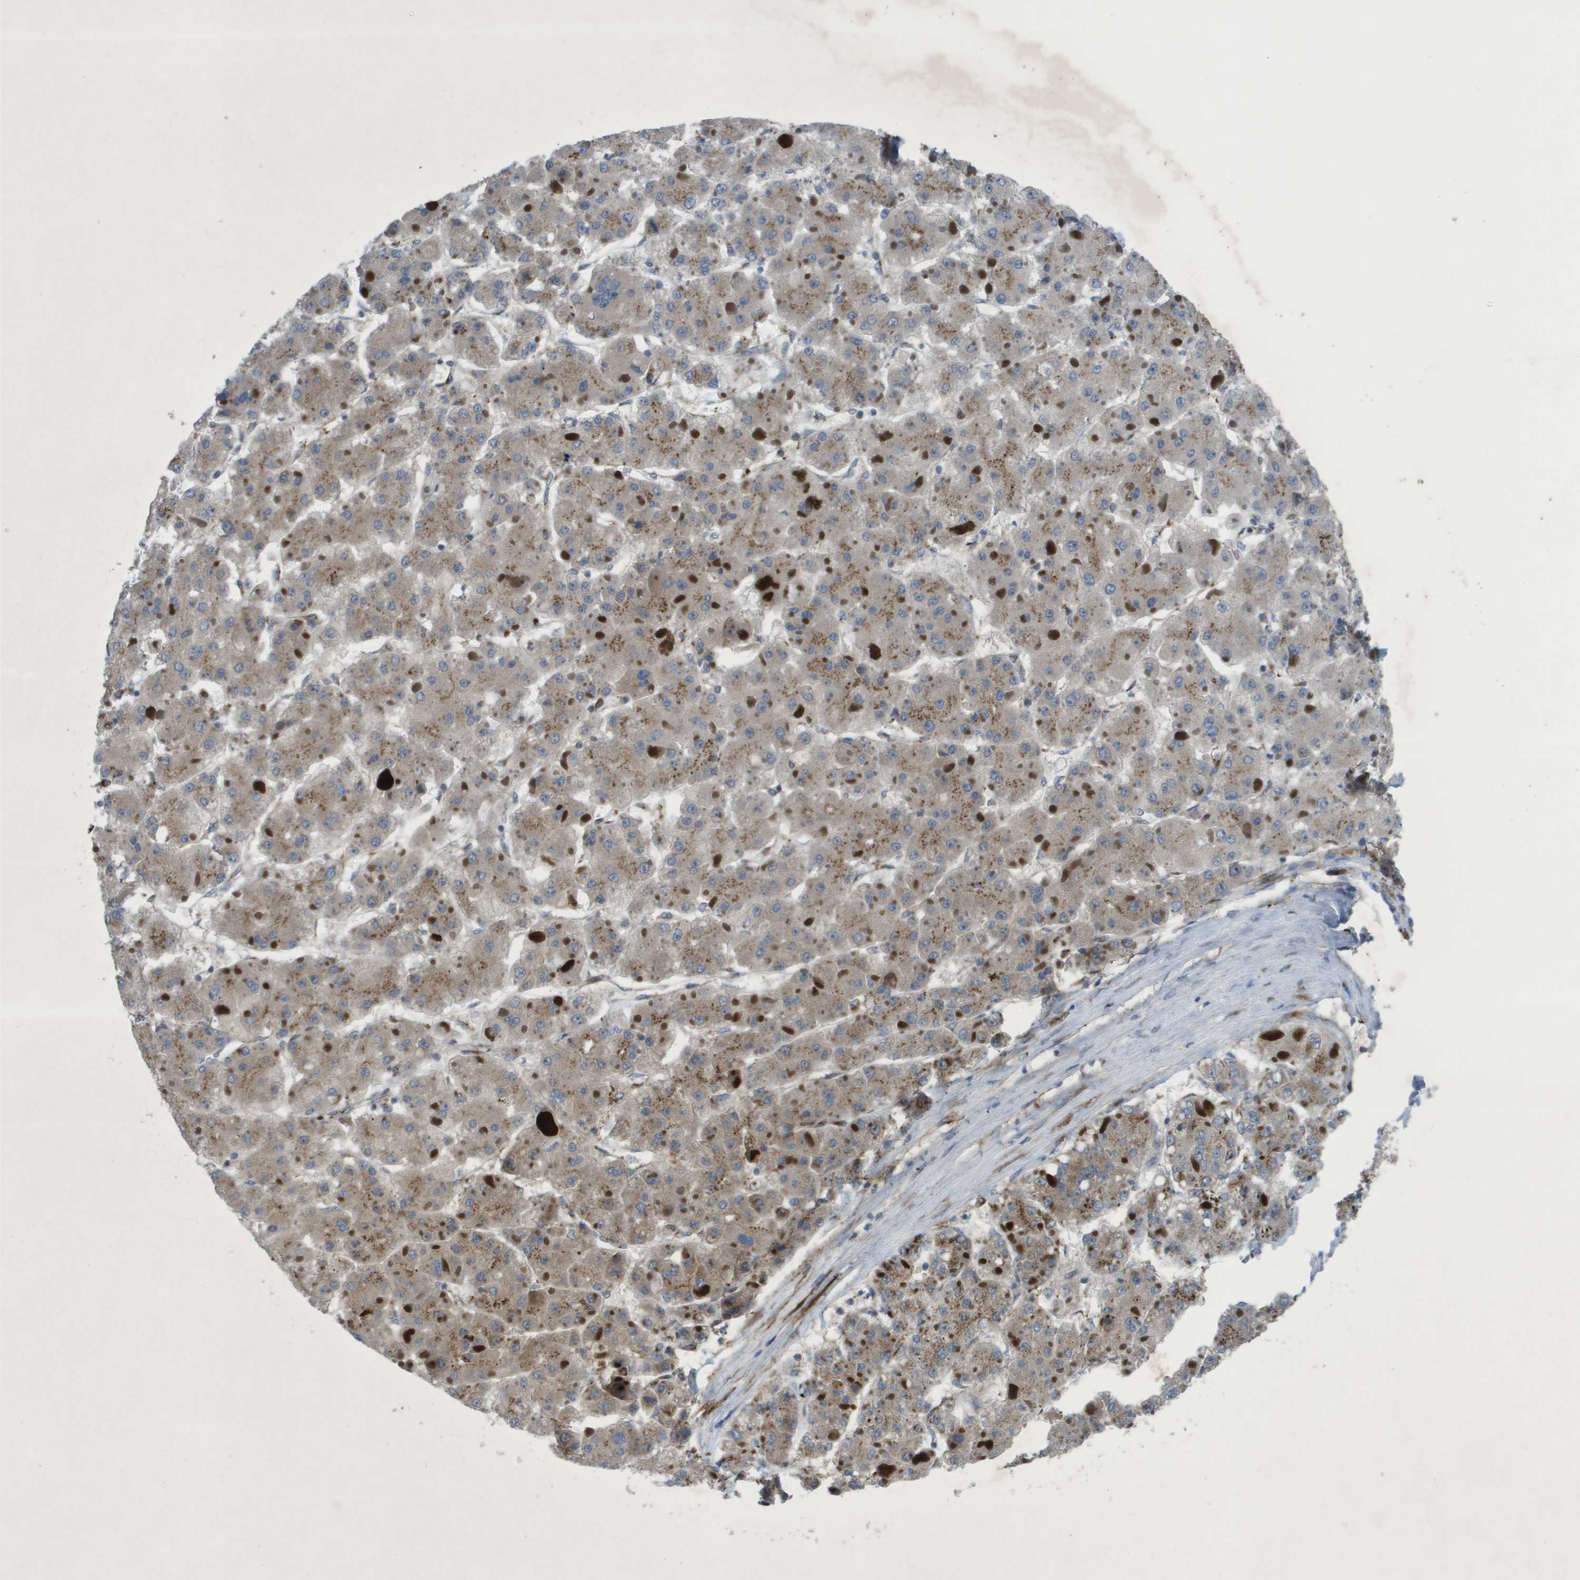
{"staining": {"intensity": "moderate", "quantity": "25%-75%", "location": "cytoplasmic/membranous"}, "tissue": "liver cancer", "cell_type": "Tumor cells", "image_type": "cancer", "snomed": [{"axis": "morphology", "description": "Carcinoma, Hepatocellular, NOS"}, {"axis": "topography", "description": "Liver"}], "caption": "Human liver hepatocellular carcinoma stained for a protein (brown) exhibits moderate cytoplasmic/membranous positive positivity in approximately 25%-75% of tumor cells.", "gene": "QSOX2", "patient": {"sex": "female", "age": 73}}